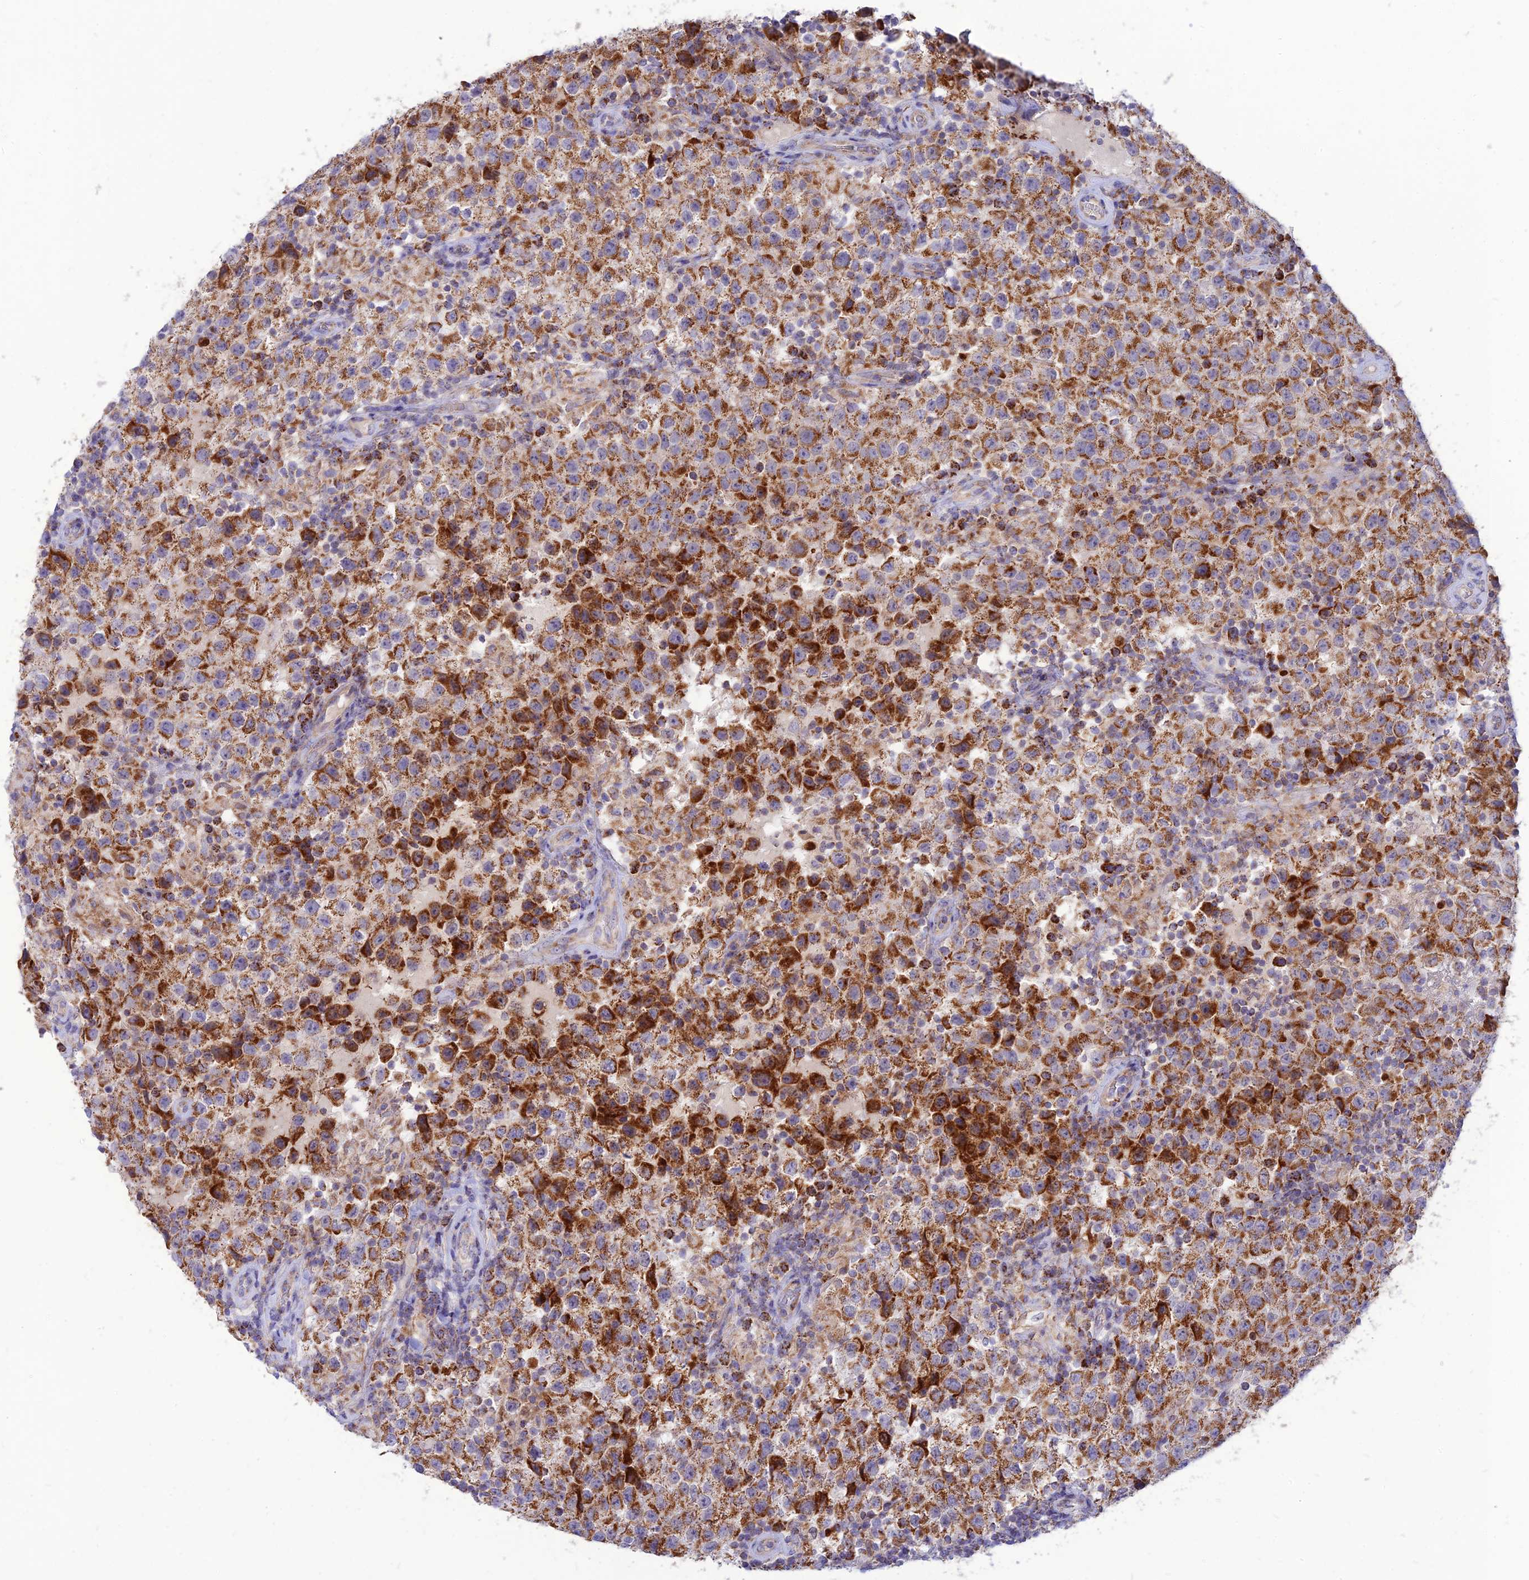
{"staining": {"intensity": "moderate", "quantity": ">75%", "location": "cytoplasmic/membranous"}, "tissue": "testis cancer", "cell_type": "Tumor cells", "image_type": "cancer", "snomed": [{"axis": "morphology", "description": "Seminoma, NOS"}, {"axis": "morphology", "description": "Carcinoma, Embryonal, NOS"}, {"axis": "topography", "description": "Testis"}], "caption": "Protein staining of testis cancer tissue shows moderate cytoplasmic/membranous staining in about >75% of tumor cells.", "gene": "ECI1", "patient": {"sex": "male", "age": 41}}